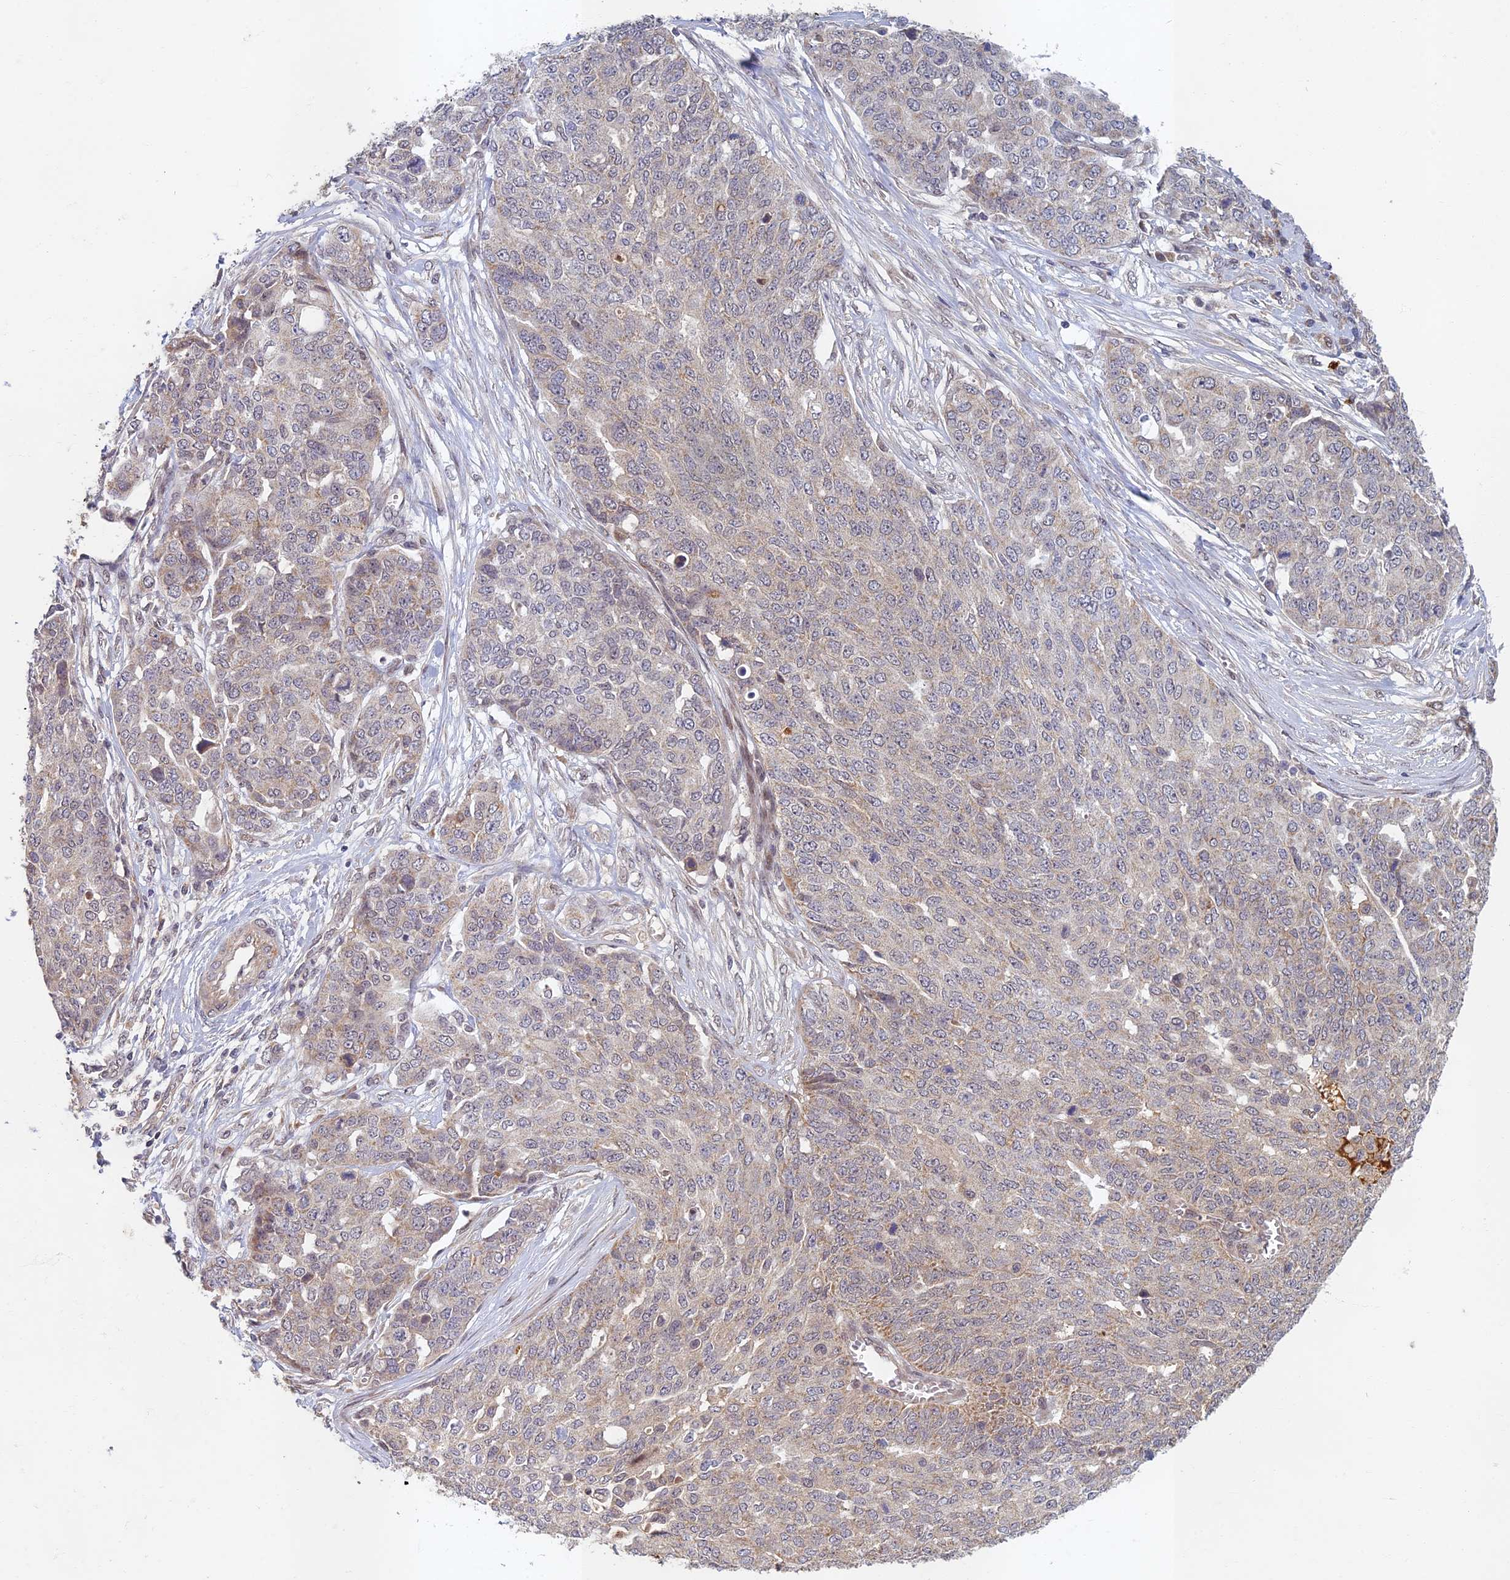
{"staining": {"intensity": "weak", "quantity": "<25%", "location": "cytoplasmic/membranous"}, "tissue": "ovarian cancer", "cell_type": "Tumor cells", "image_type": "cancer", "snomed": [{"axis": "morphology", "description": "Cystadenocarcinoma, serous, NOS"}, {"axis": "topography", "description": "Soft tissue"}, {"axis": "topography", "description": "Ovary"}], "caption": "This is an immunohistochemistry photomicrograph of ovarian cancer (serous cystadenocarcinoma). There is no positivity in tumor cells.", "gene": "EARS2", "patient": {"sex": "female", "age": 57}}